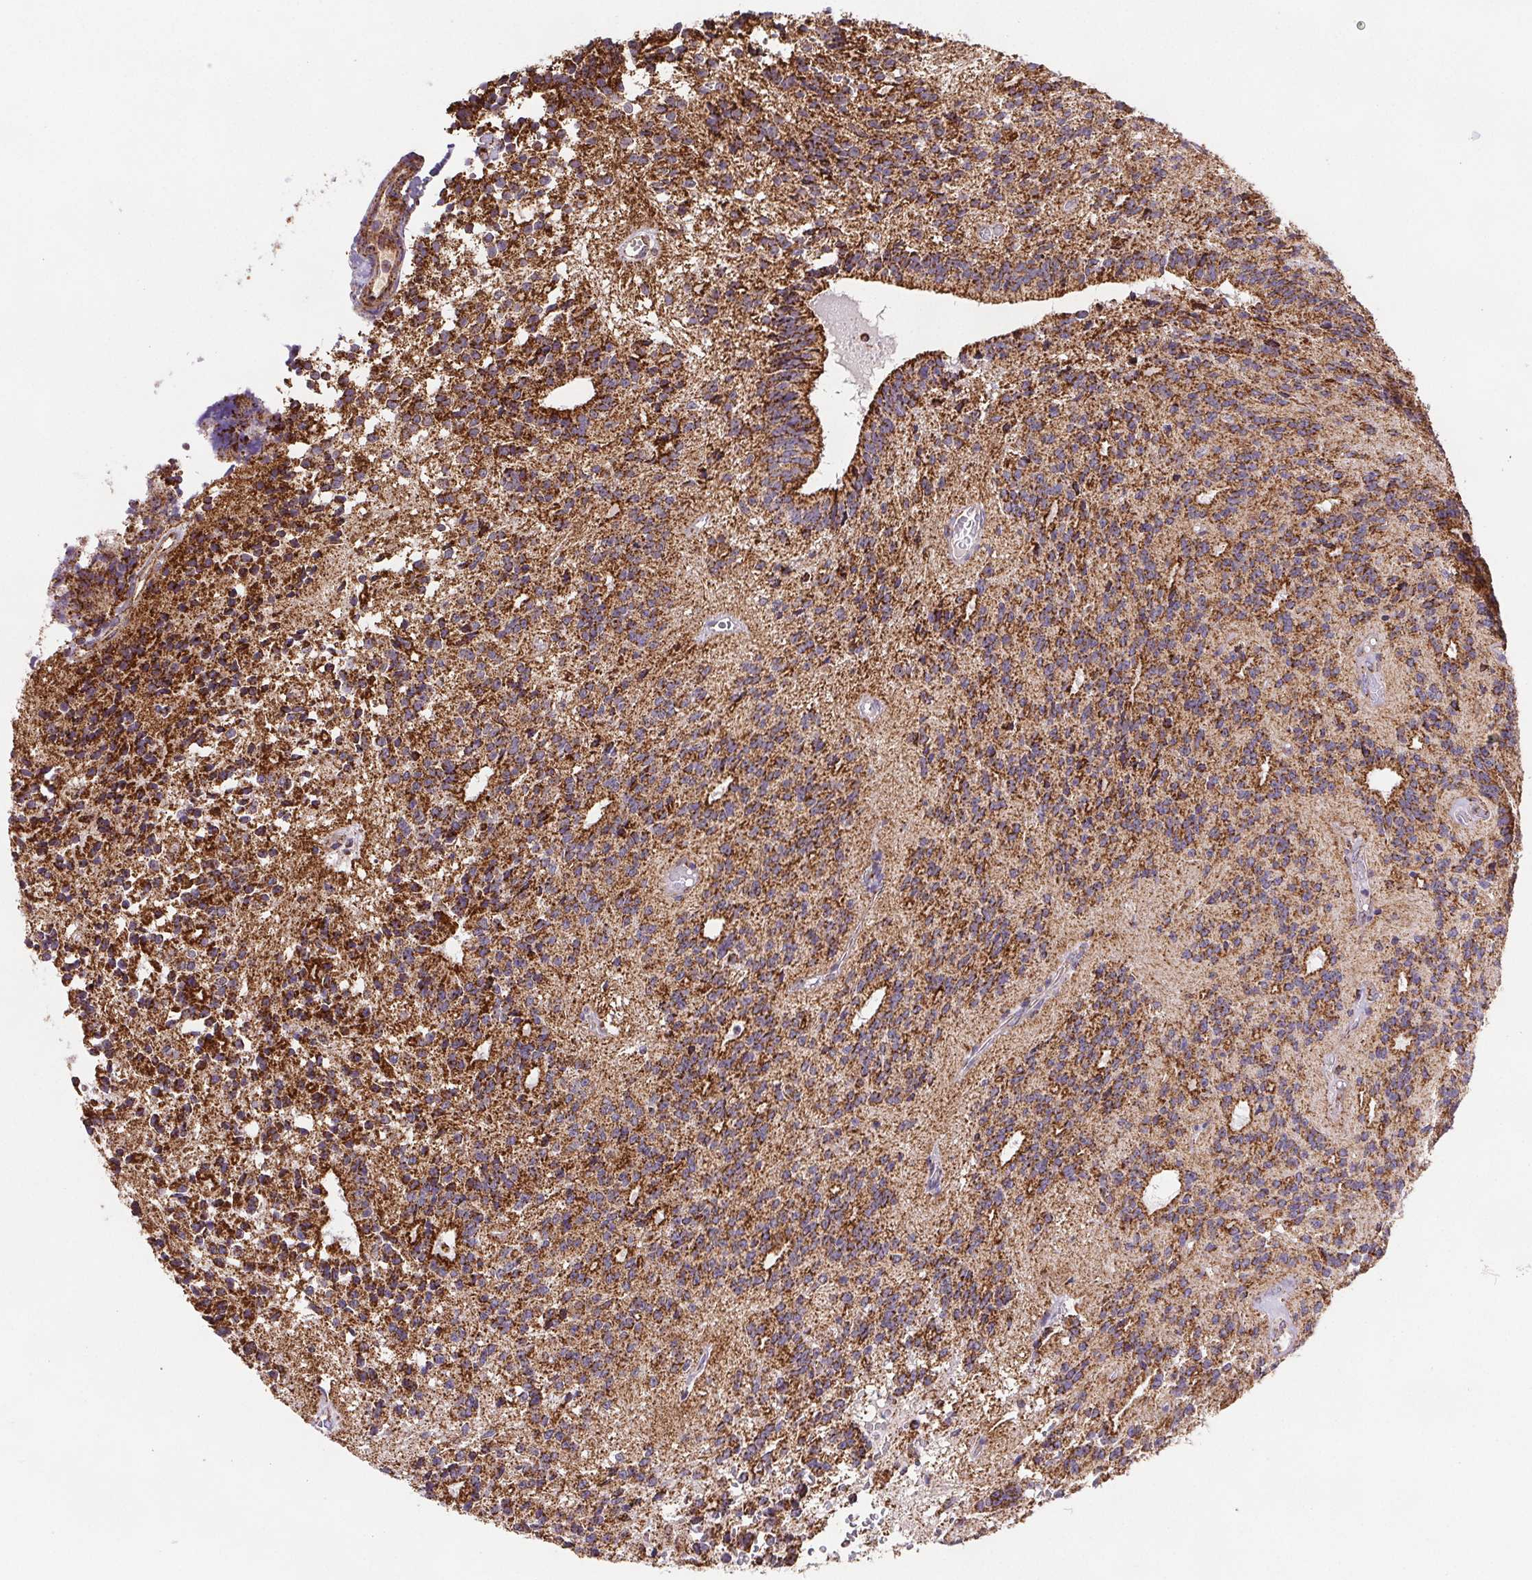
{"staining": {"intensity": "moderate", "quantity": ">75%", "location": "cytoplasmic/membranous"}, "tissue": "glioma", "cell_type": "Tumor cells", "image_type": "cancer", "snomed": [{"axis": "morphology", "description": "Glioma, malignant, Low grade"}, {"axis": "topography", "description": "Brain"}], "caption": "Low-grade glioma (malignant) was stained to show a protein in brown. There is medium levels of moderate cytoplasmic/membranous staining in approximately >75% of tumor cells. (brown staining indicates protein expression, while blue staining denotes nuclei).", "gene": "NIPSNAP2", "patient": {"sex": "male", "age": 31}}